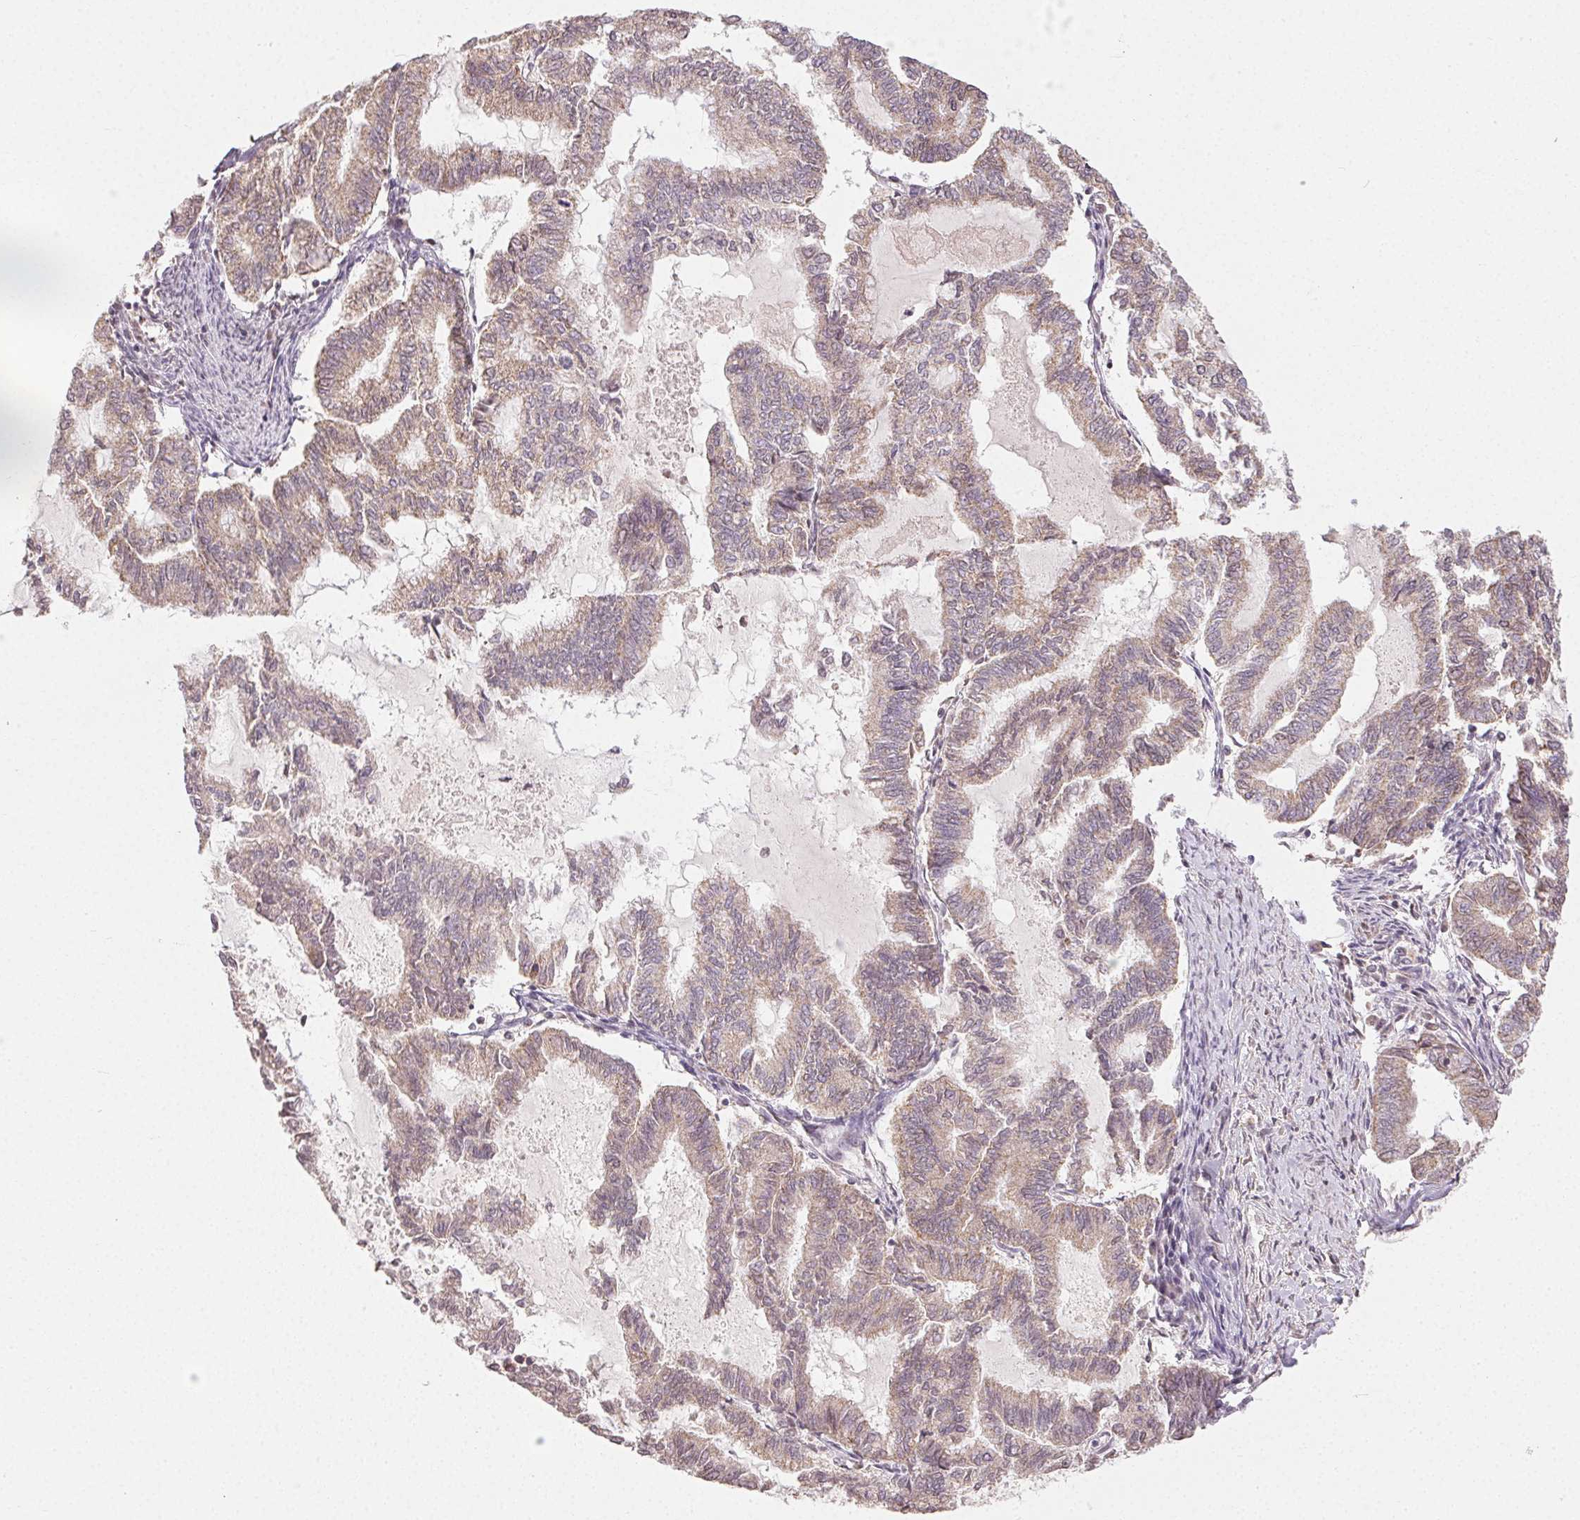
{"staining": {"intensity": "moderate", "quantity": ">75%", "location": "cytoplasmic/membranous"}, "tissue": "endometrial cancer", "cell_type": "Tumor cells", "image_type": "cancer", "snomed": [{"axis": "morphology", "description": "Adenocarcinoma, NOS"}, {"axis": "topography", "description": "Endometrium"}], "caption": "A histopathology image of human adenocarcinoma (endometrial) stained for a protein displays moderate cytoplasmic/membranous brown staining in tumor cells.", "gene": "CLASP1", "patient": {"sex": "female", "age": 79}}